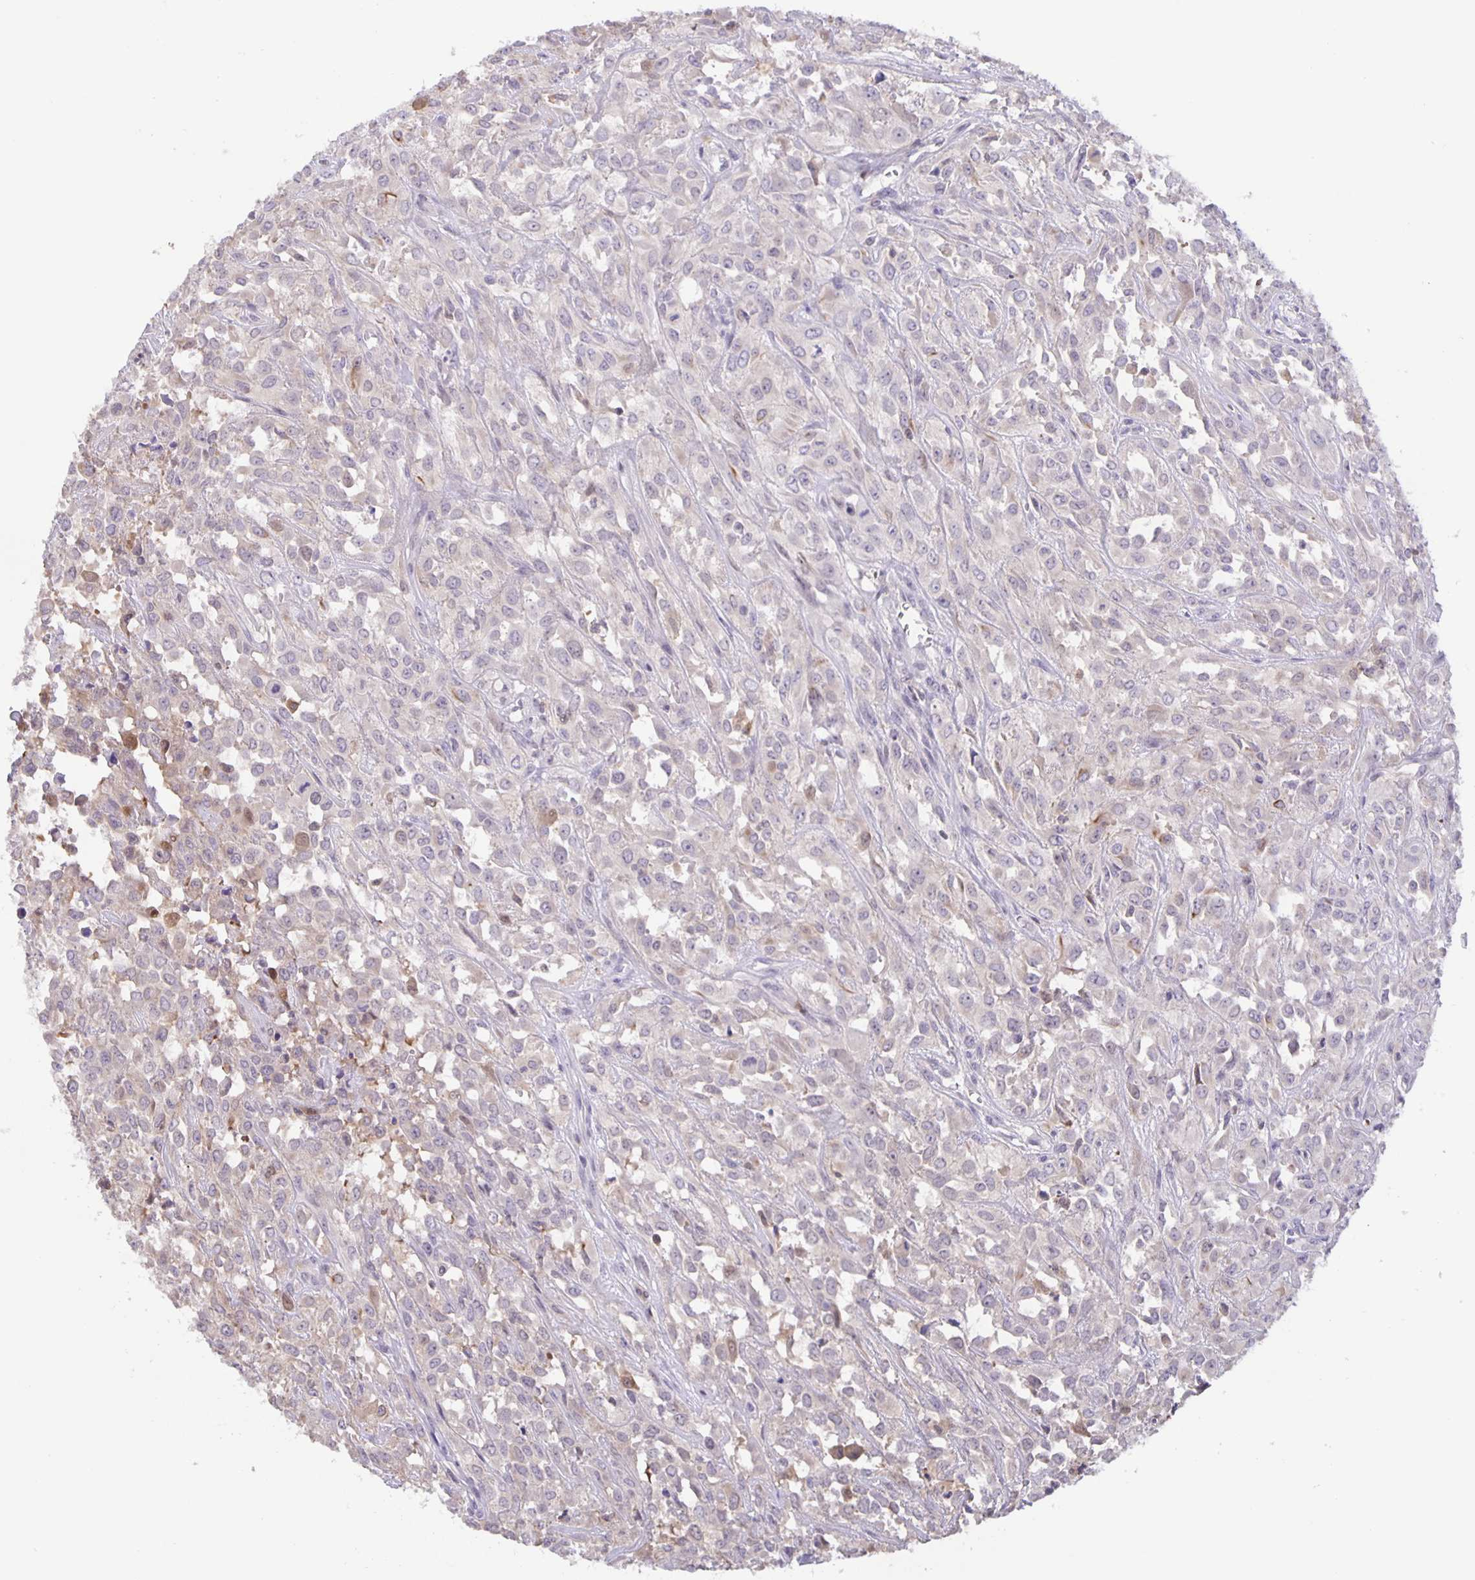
{"staining": {"intensity": "negative", "quantity": "none", "location": "none"}, "tissue": "urothelial cancer", "cell_type": "Tumor cells", "image_type": "cancer", "snomed": [{"axis": "morphology", "description": "Urothelial carcinoma, High grade"}, {"axis": "topography", "description": "Urinary bladder"}], "caption": "DAB immunohistochemical staining of urothelial cancer shows no significant expression in tumor cells.", "gene": "MARCHF6", "patient": {"sex": "male", "age": 67}}